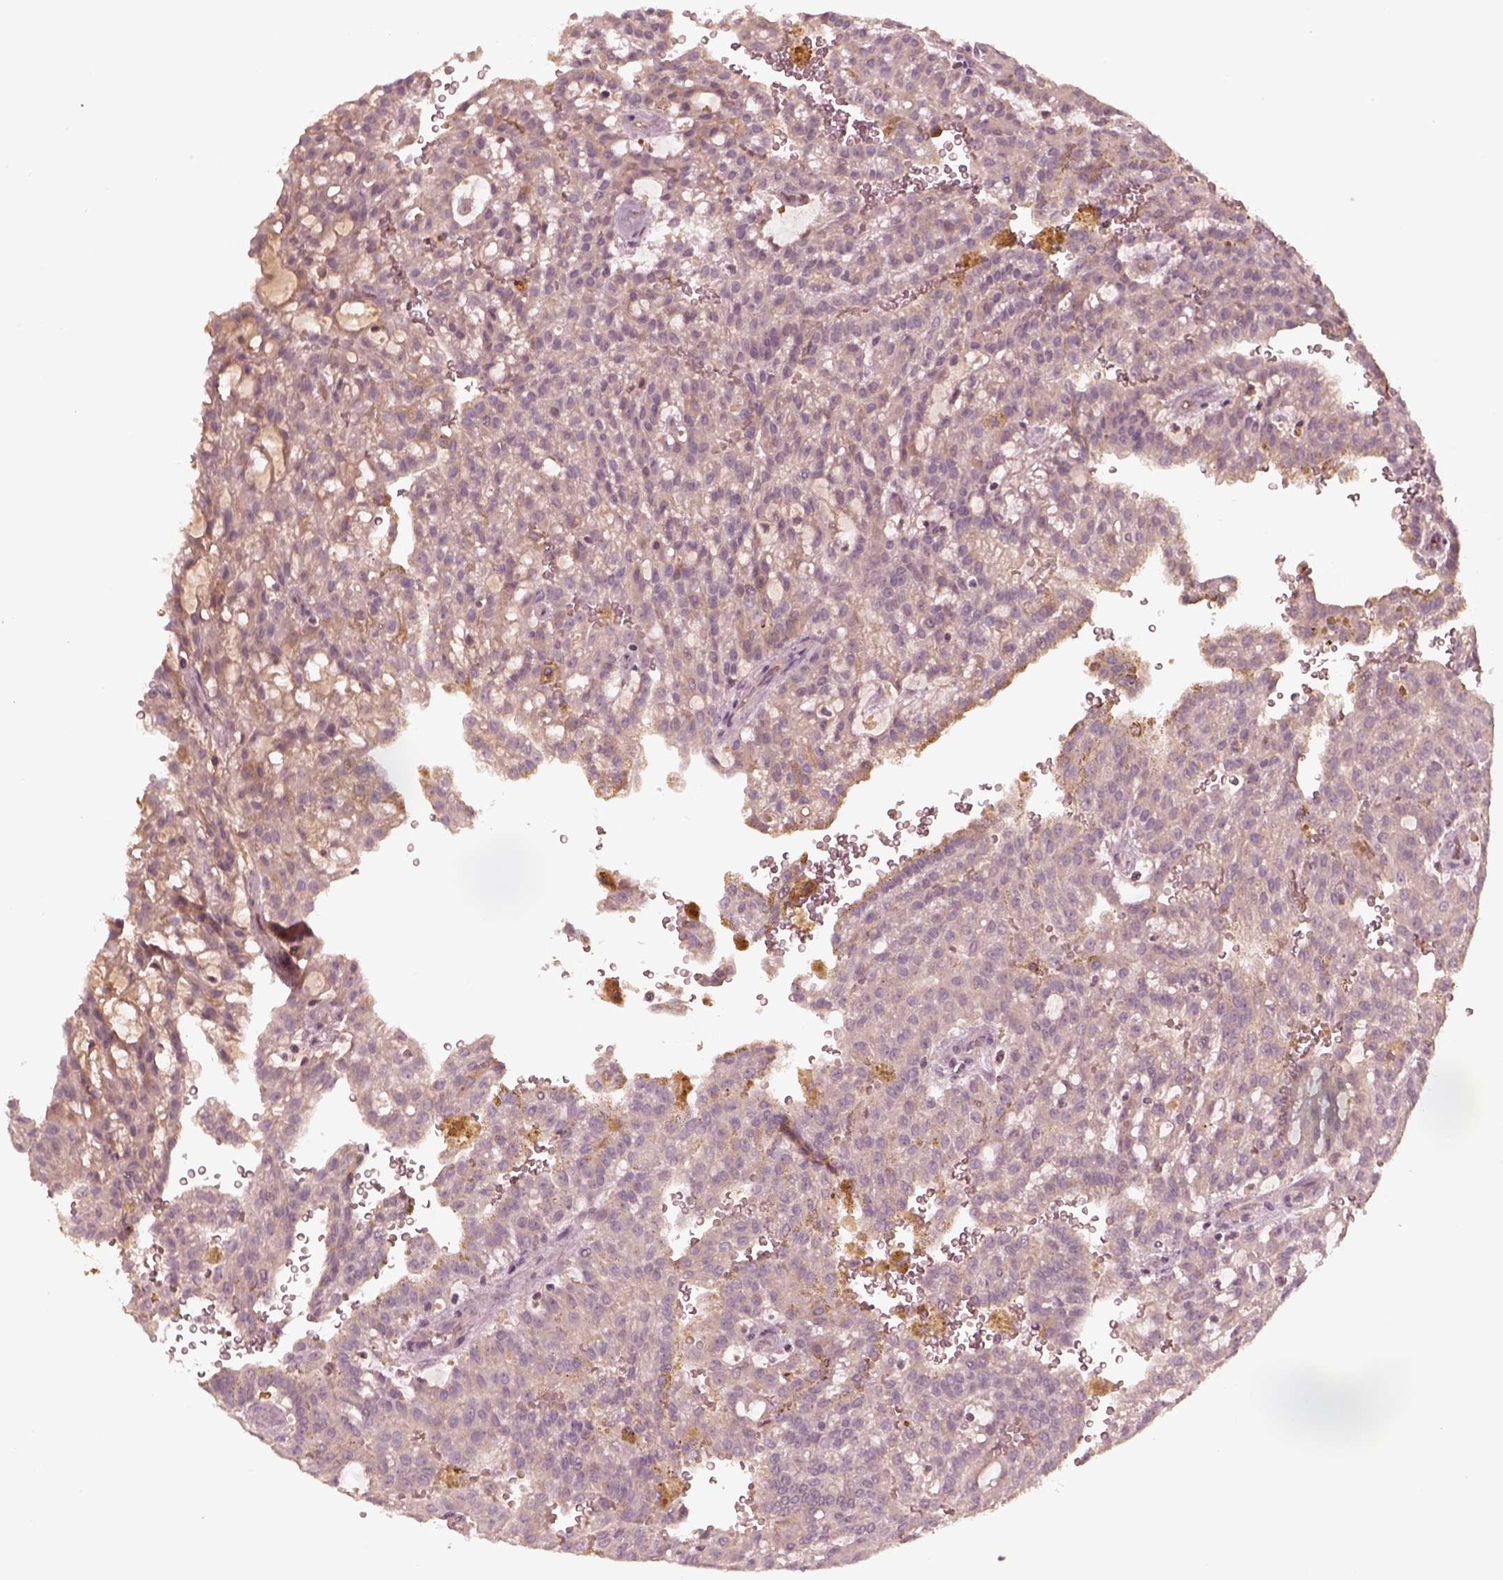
{"staining": {"intensity": "negative", "quantity": "none", "location": "none"}, "tissue": "renal cancer", "cell_type": "Tumor cells", "image_type": "cancer", "snomed": [{"axis": "morphology", "description": "Adenocarcinoma, NOS"}, {"axis": "topography", "description": "Kidney"}], "caption": "This is a image of IHC staining of renal adenocarcinoma, which shows no positivity in tumor cells. (DAB immunohistochemistry visualized using brightfield microscopy, high magnification).", "gene": "TF", "patient": {"sex": "male", "age": 63}}